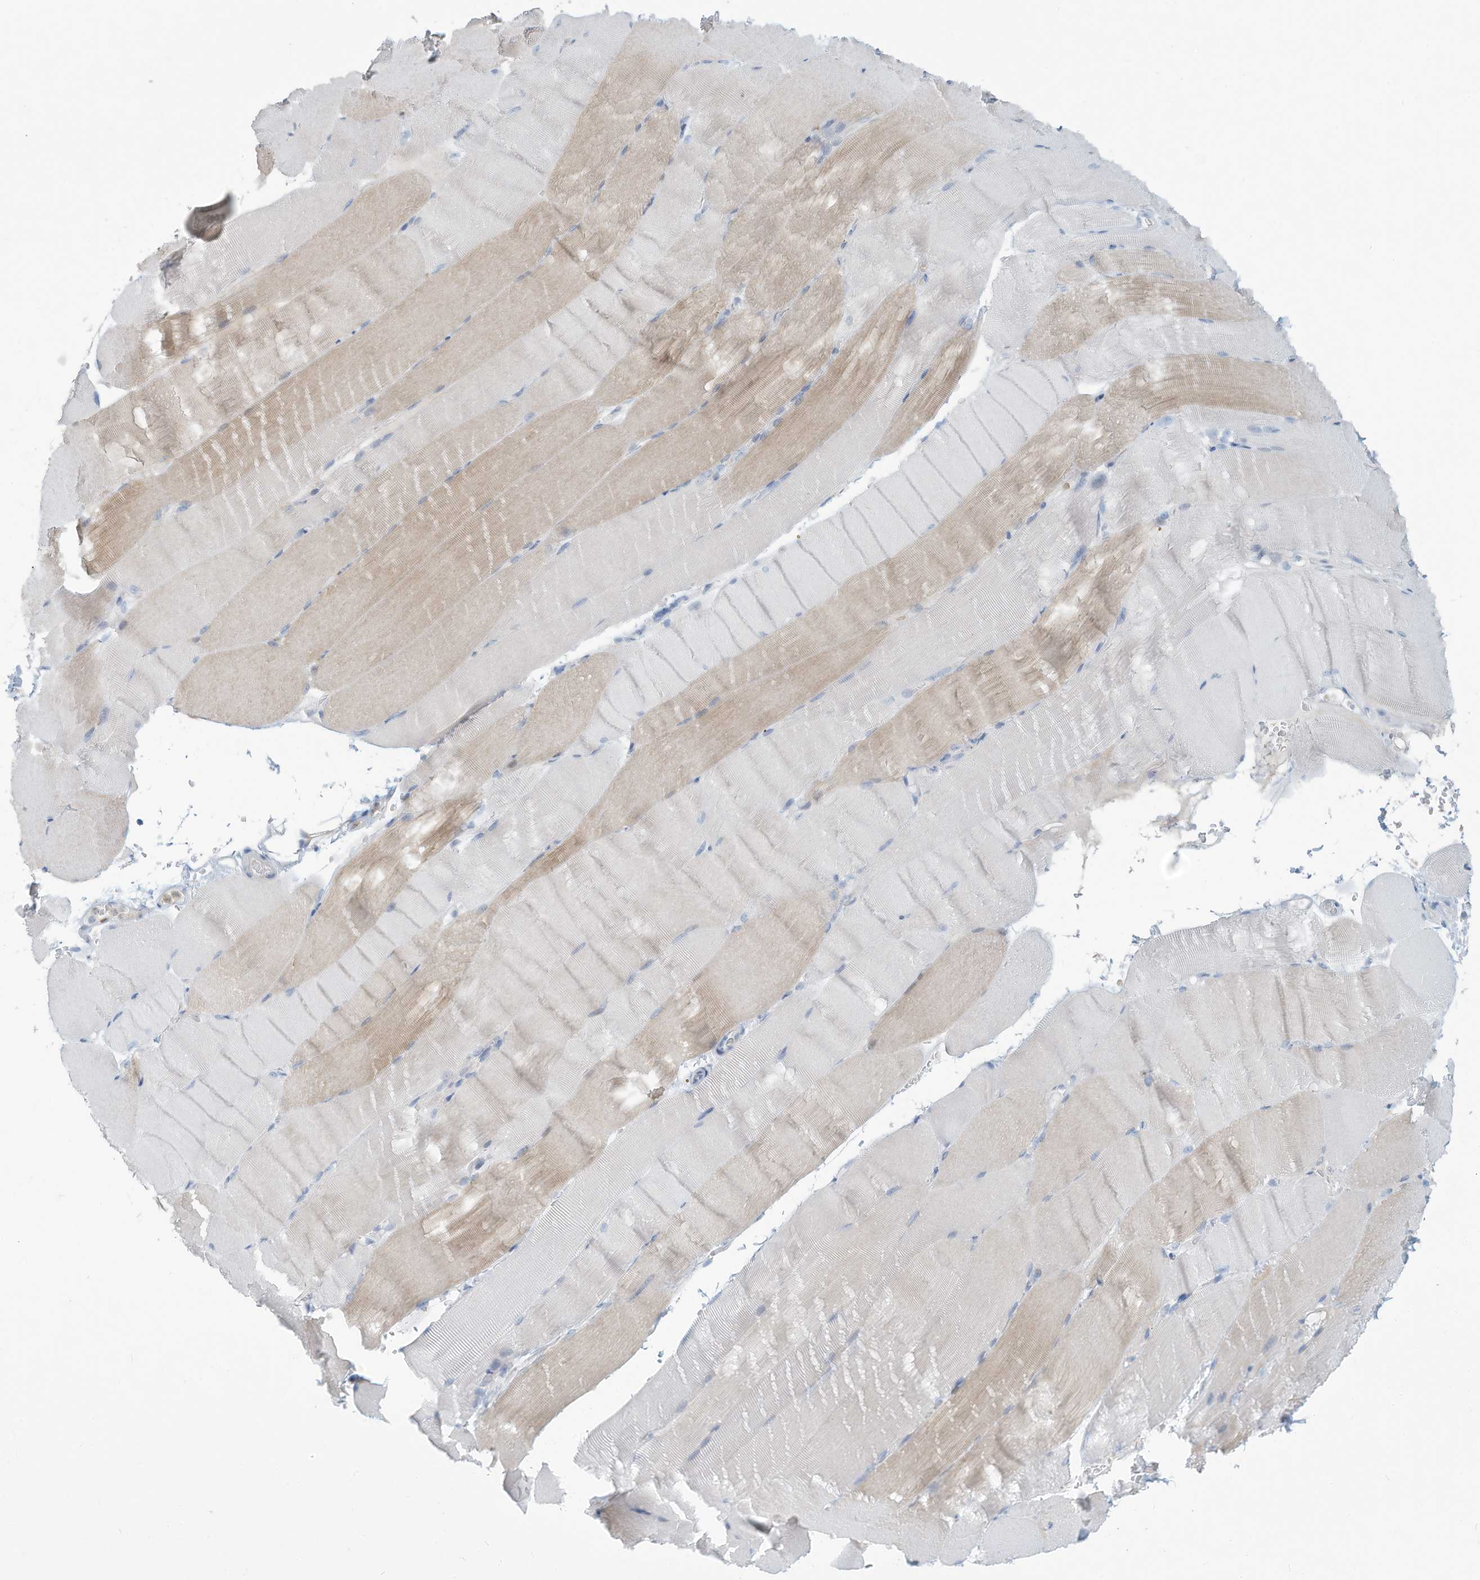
{"staining": {"intensity": "moderate", "quantity": "<25%", "location": "cytoplasmic/membranous"}, "tissue": "skeletal muscle", "cell_type": "Myocytes", "image_type": "normal", "snomed": [{"axis": "morphology", "description": "Normal tissue, NOS"}, {"axis": "topography", "description": "Skeletal muscle"}, {"axis": "topography", "description": "Parathyroid gland"}], "caption": "Skeletal muscle stained with IHC demonstrates moderate cytoplasmic/membranous staining in about <25% of myocytes.", "gene": "ERI2", "patient": {"sex": "female", "age": 37}}